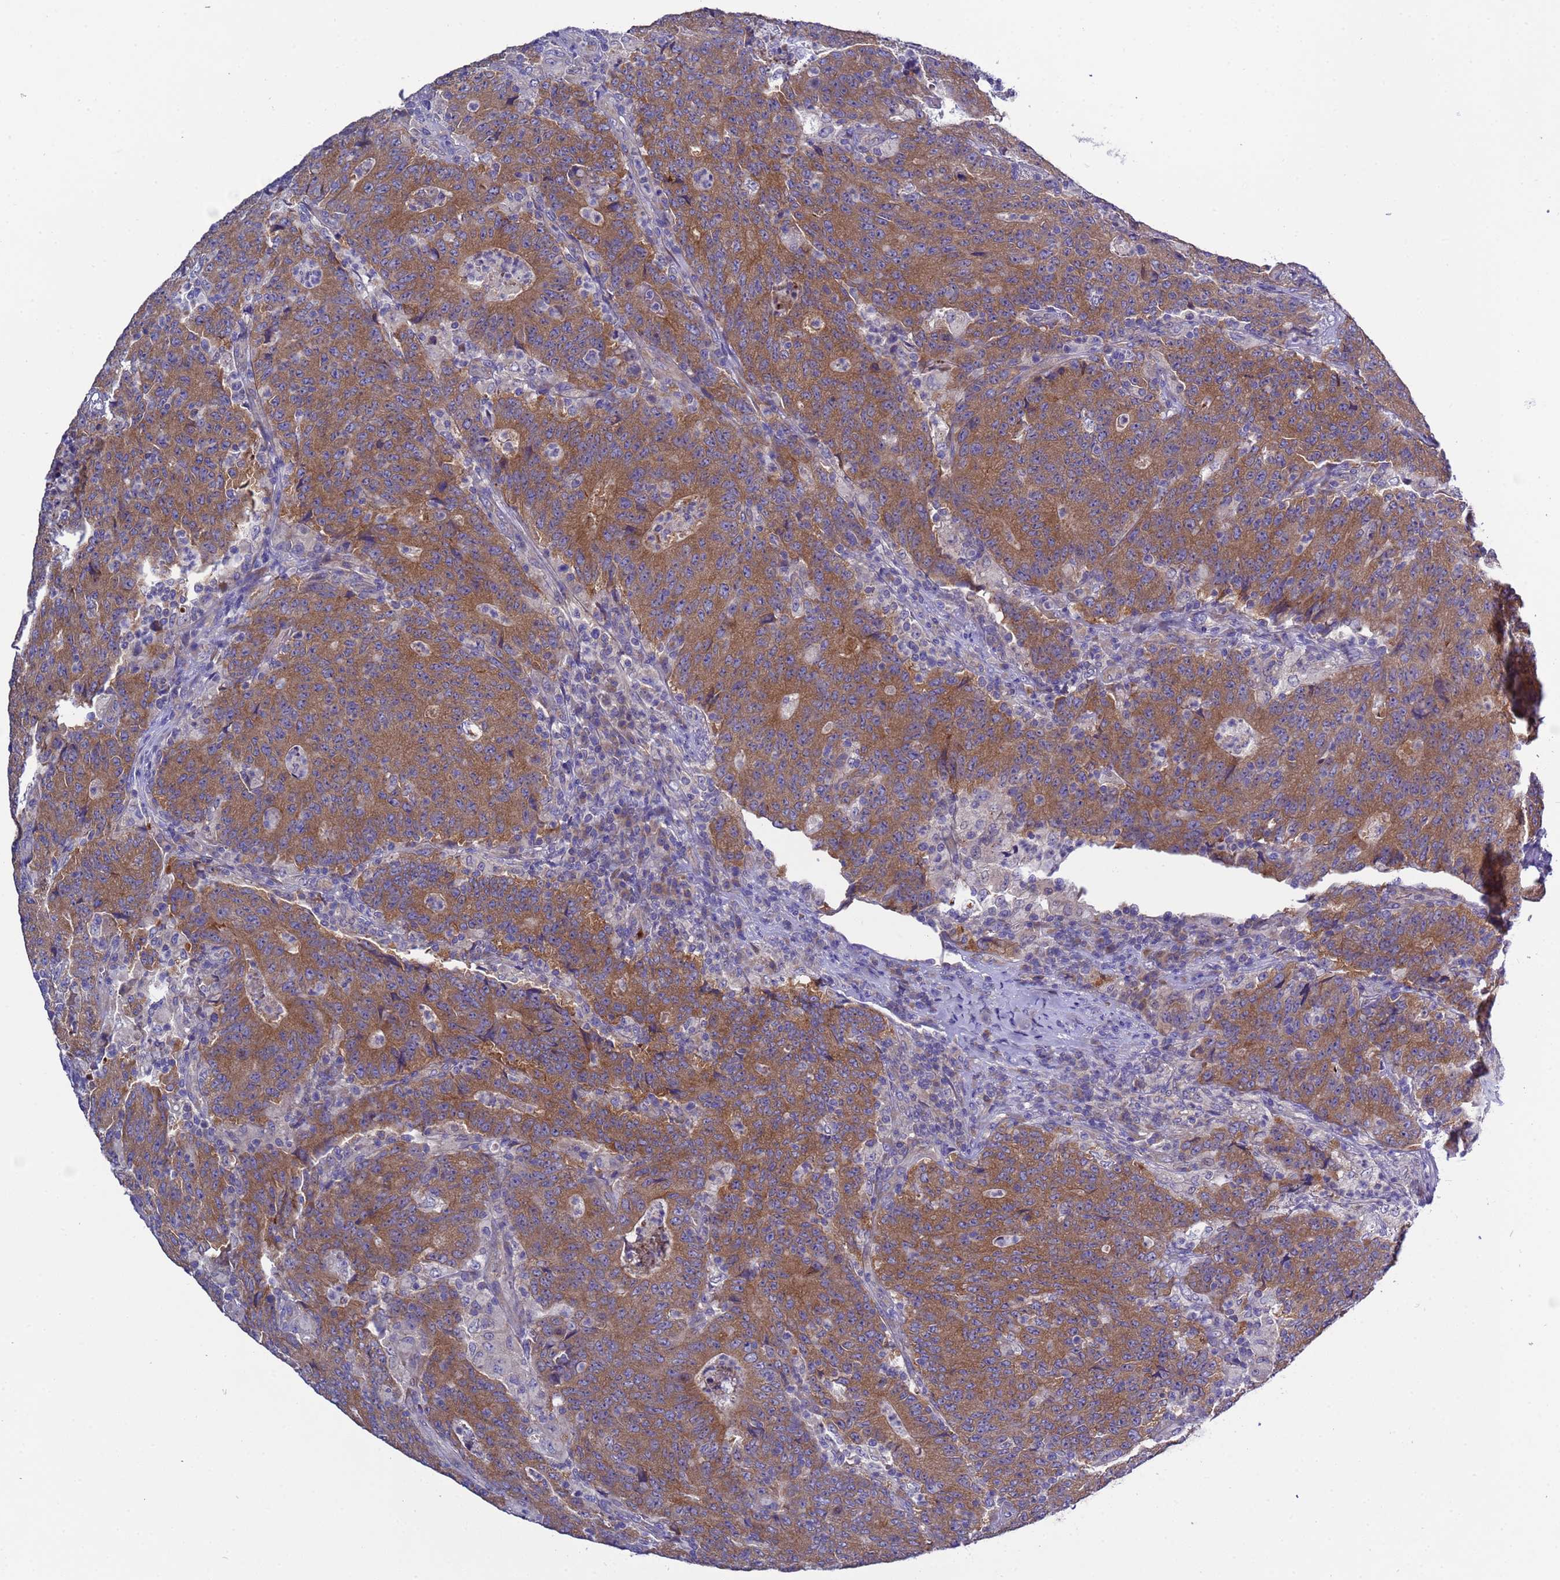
{"staining": {"intensity": "moderate", "quantity": ">75%", "location": "cytoplasmic/membranous"}, "tissue": "colorectal cancer", "cell_type": "Tumor cells", "image_type": "cancer", "snomed": [{"axis": "morphology", "description": "Adenocarcinoma, NOS"}, {"axis": "topography", "description": "Colon"}], "caption": "IHC image of colorectal cancer (adenocarcinoma) stained for a protein (brown), which exhibits medium levels of moderate cytoplasmic/membranous staining in about >75% of tumor cells.", "gene": "RC3H2", "patient": {"sex": "female", "age": 75}}